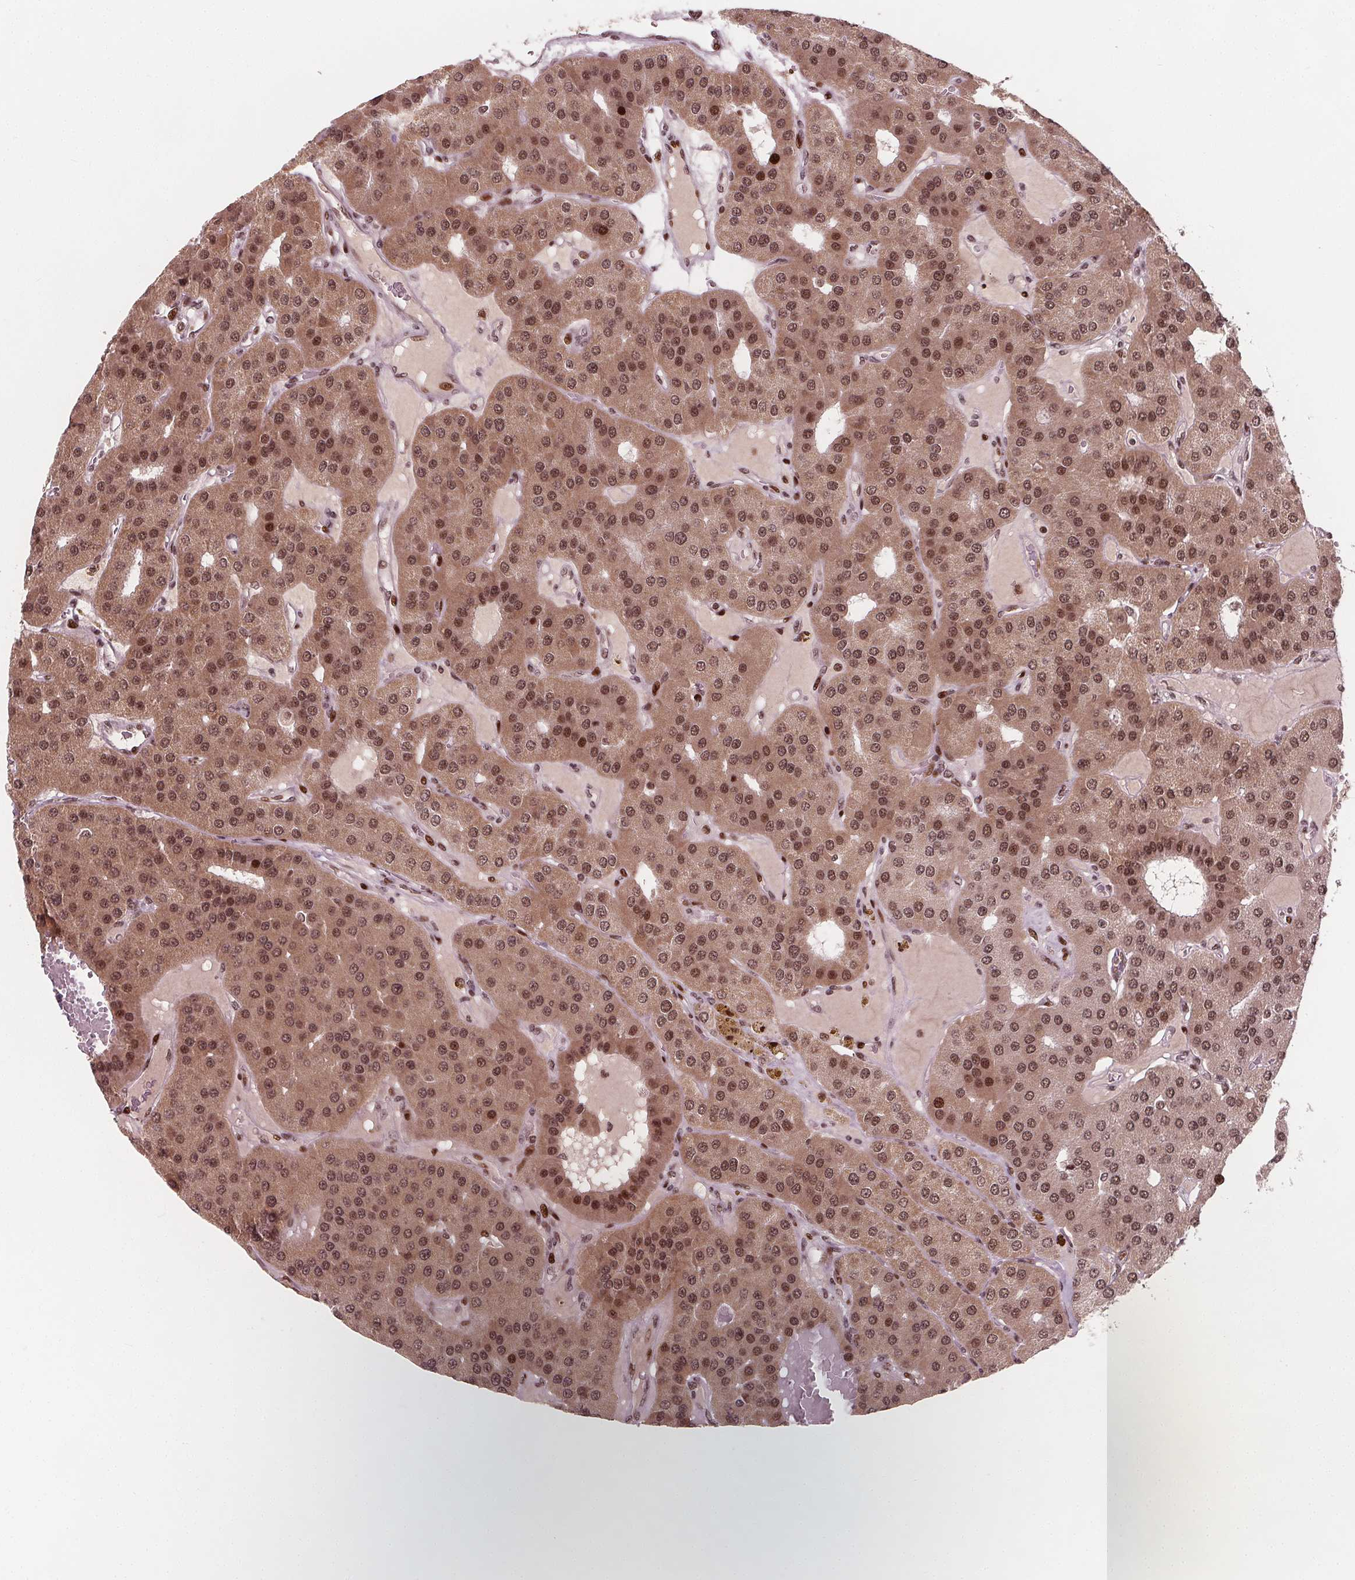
{"staining": {"intensity": "moderate", "quantity": ">75%", "location": "cytoplasmic/membranous,nuclear"}, "tissue": "parathyroid gland", "cell_type": "Glandular cells", "image_type": "normal", "snomed": [{"axis": "morphology", "description": "Normal tissue, NOS"}, {"axis": "morphology", "description": "Adenoma, NOS"}, {"axis": "topography", "description": "Parathyroid gland"}], "caption": "Human parathyroid gland stained for a protein (brown) displays moderate cytoplasmic/membranous,nuclear positive staining in about >75% of glandular cells.", "gene": "SNRNP35", "patient": {"sex": "female", "age": 86}}